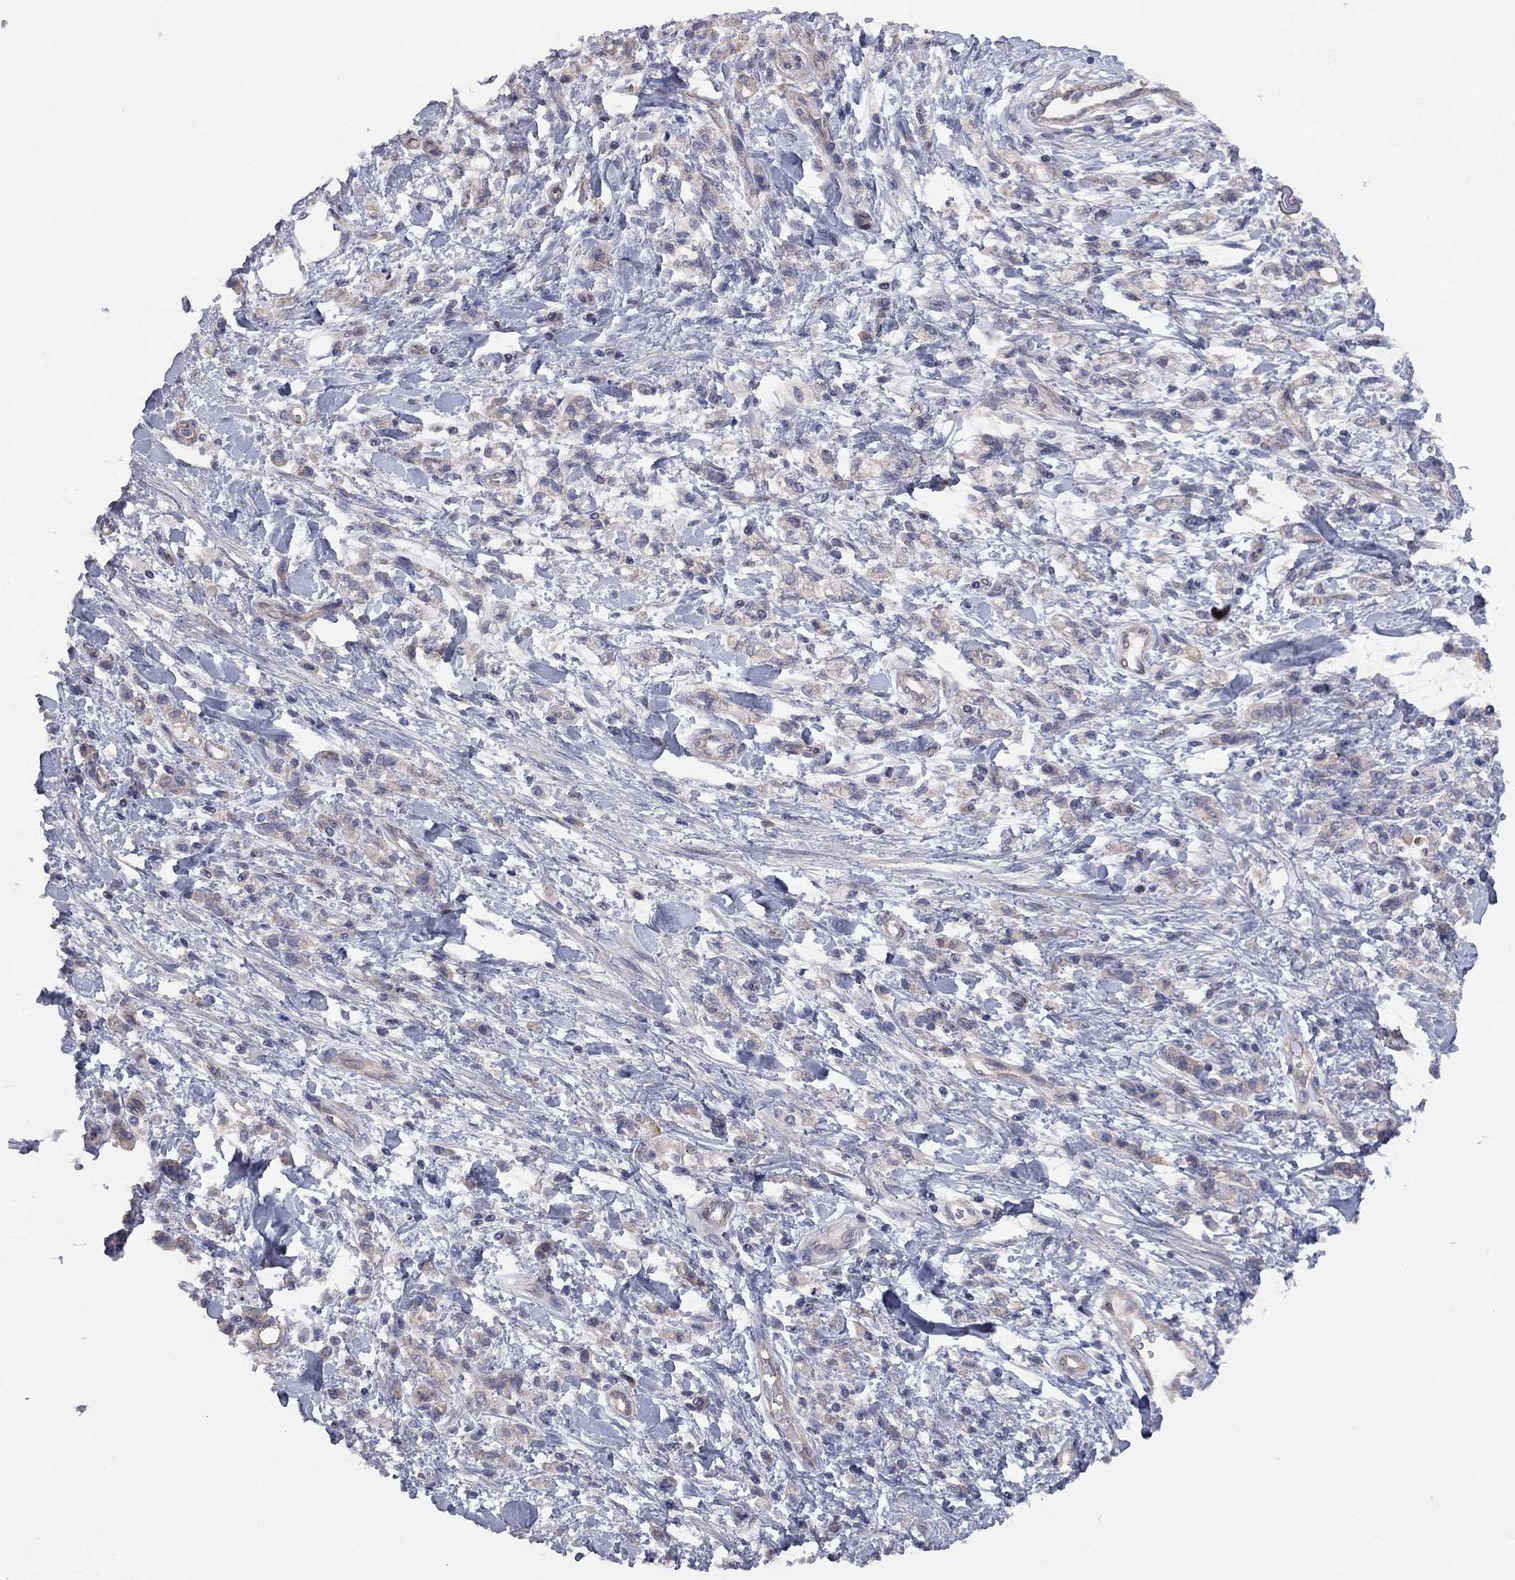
{"staining": {"intensity": "weak", "quantity": "<25%", "location": "cytoplasmic/membranous"}, "tissue": "stomach cancer", "cell_type": "Tumor cells", "image_type": "cancer", "snomed": [{"axis": "morphology", "description": "Adenocarcinoma, NOS"}, {"axis": "topography", "description": "Stomach"}], "caption": "Immunohistochemistry micrograph of neoplastic tissue: human stomach adenocarcinoma stained with DAB demonstrates no significant protein expression in tumor cells.", "gene": "KCNB1", "patient": {"sex": "male", "age": 77}}